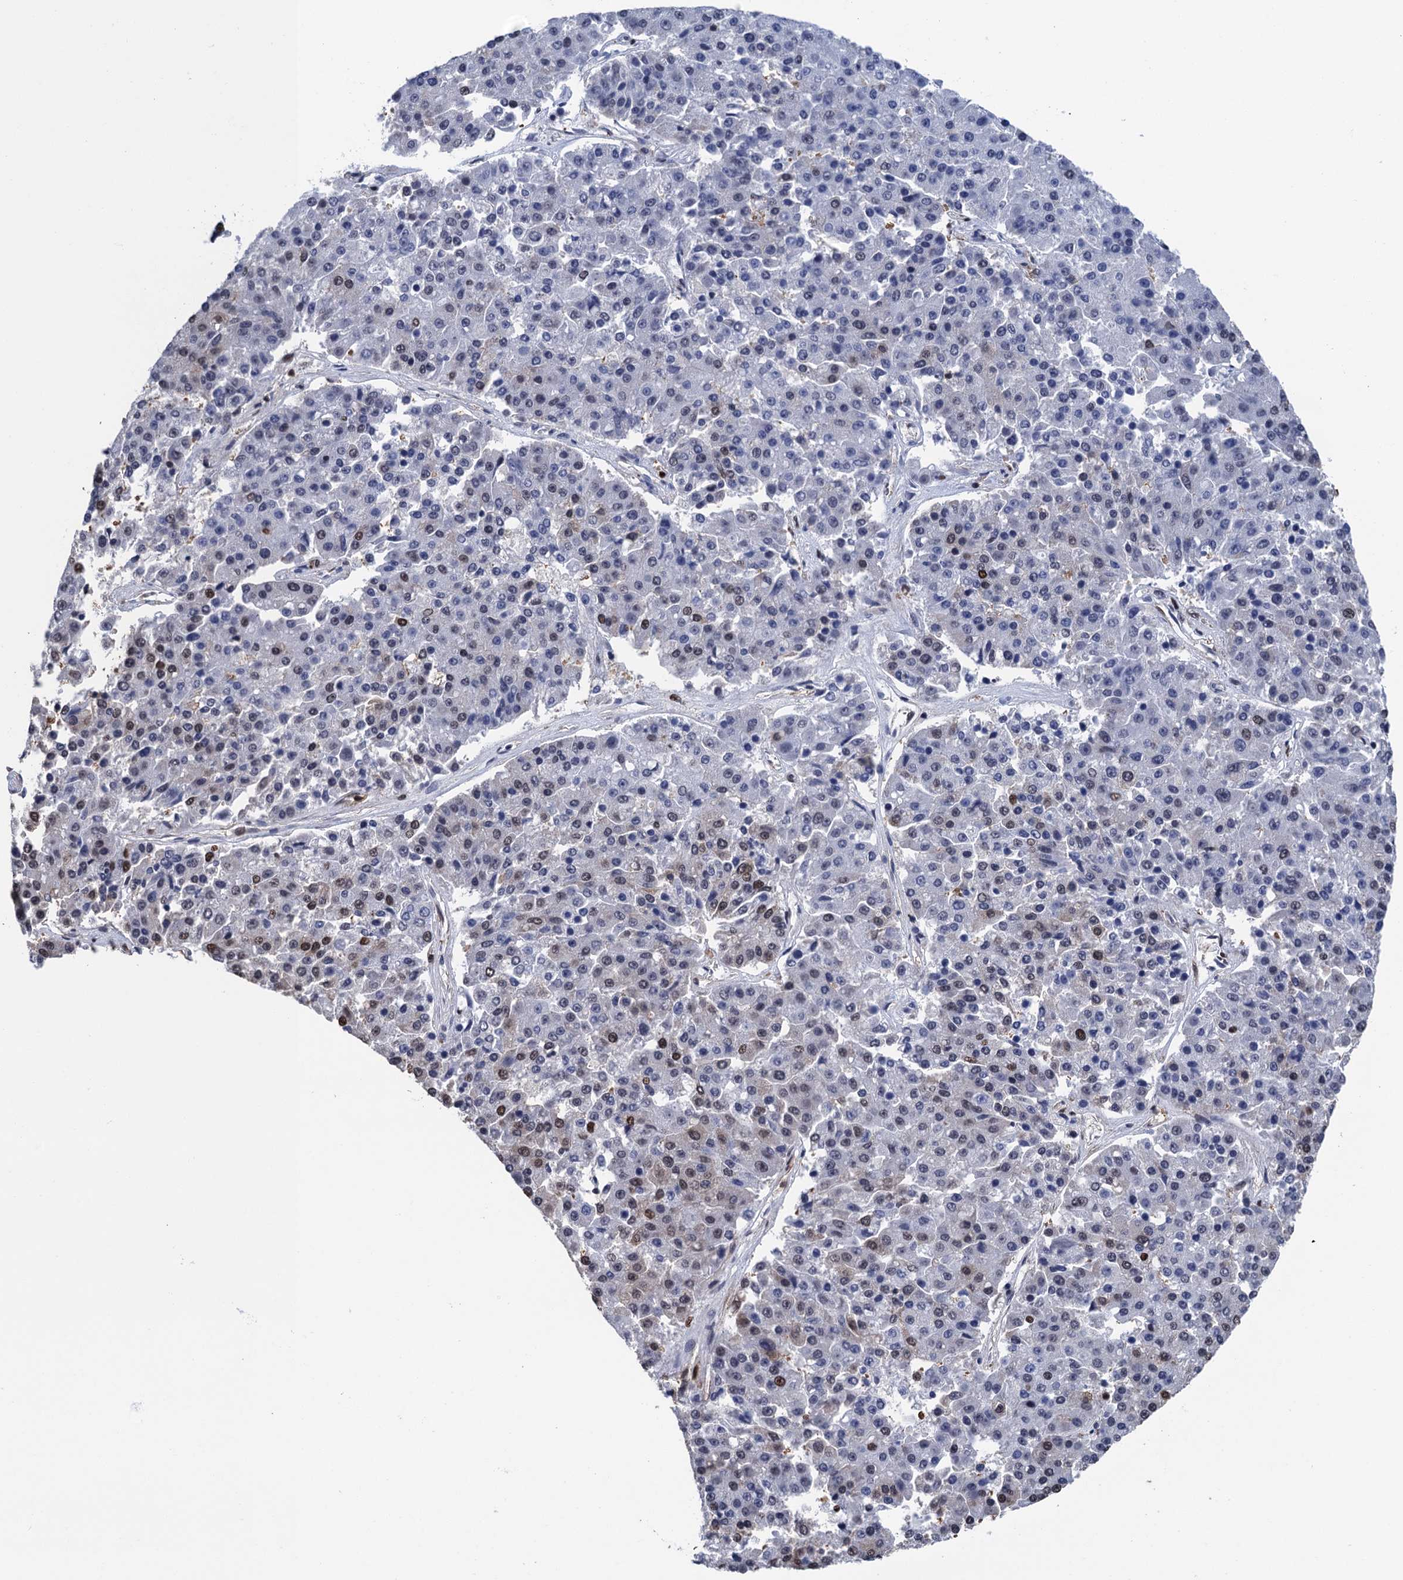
{"staining": {"intensity": "moderate", "quantity": "<25%", "location": "nuclear"}, "tissue": "pancreatic cancer", "cell_type": "Tumor cells", "image_type": "cancer", "snomed": [{"axis": "morphology", "description": "Adenocarcinoma, NOS"}, {"axis": "topography", "description": "Pancreas"}], "caption": "High-power microscopy captured an IHC histopathology image of pancreatic cancer (adenocarcinoma), revealing moderate nuclear positivity in approximately <25% of tumor cells.", "gene": "UBA2", "patient": {"sex": "male", "age": 50}}